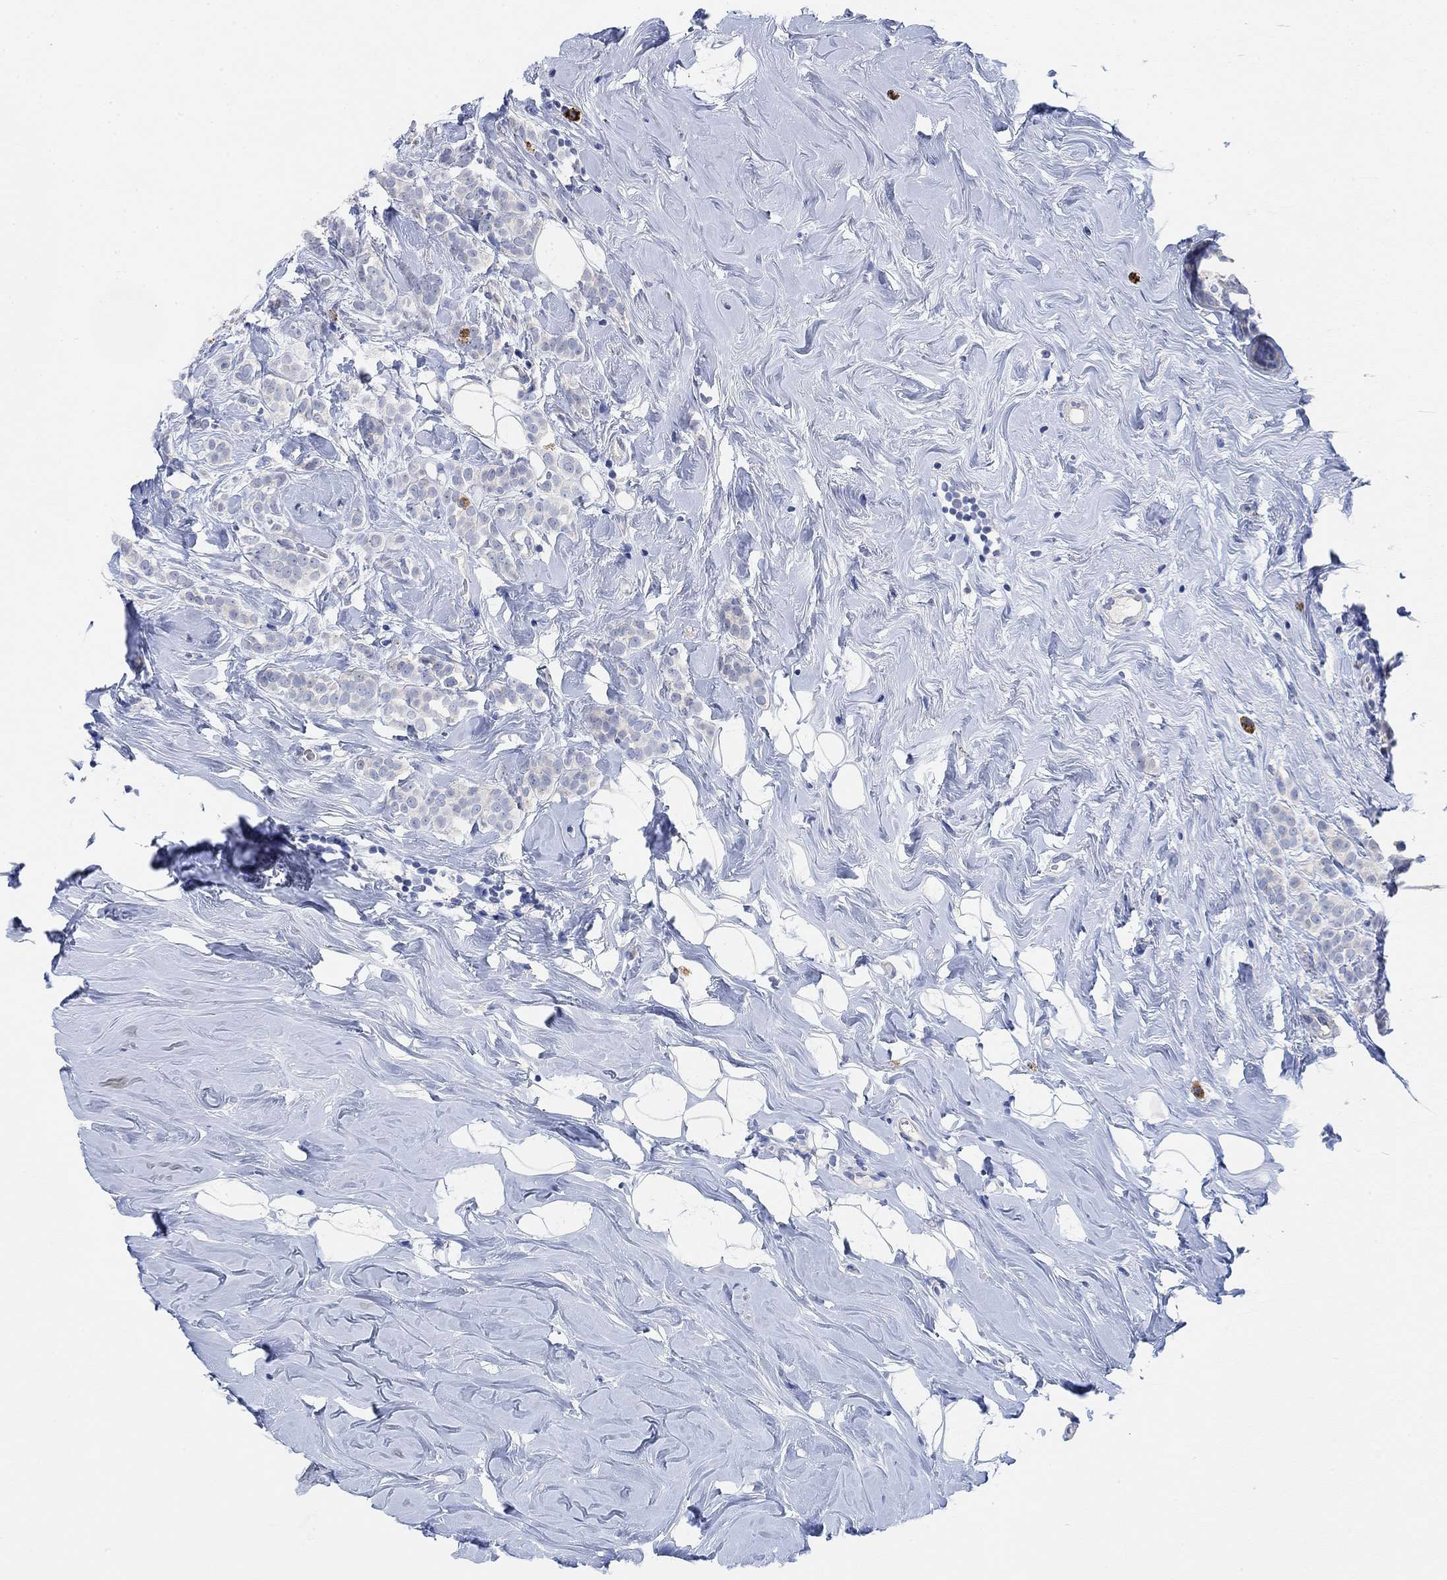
{"staining": {"intensity": "negative", "quantity": "none", "location": "none"}, "tissue": "breast cancer", "cell_type": "Tumor cells", "image_type": "cancer", "snomed": [{"axis": "morphology", "description": "Lobular carcinoma"}, {"axis": "topography", "description": "Breast"}], "caption": "Human breast cancer (lobular carcinoma) stained for a protein using immunohistochemistry (IHC) demonstrates no expression in tumor cells.", "gene": "VAT1L", "patient": {"sex": "female", "age": 49}}